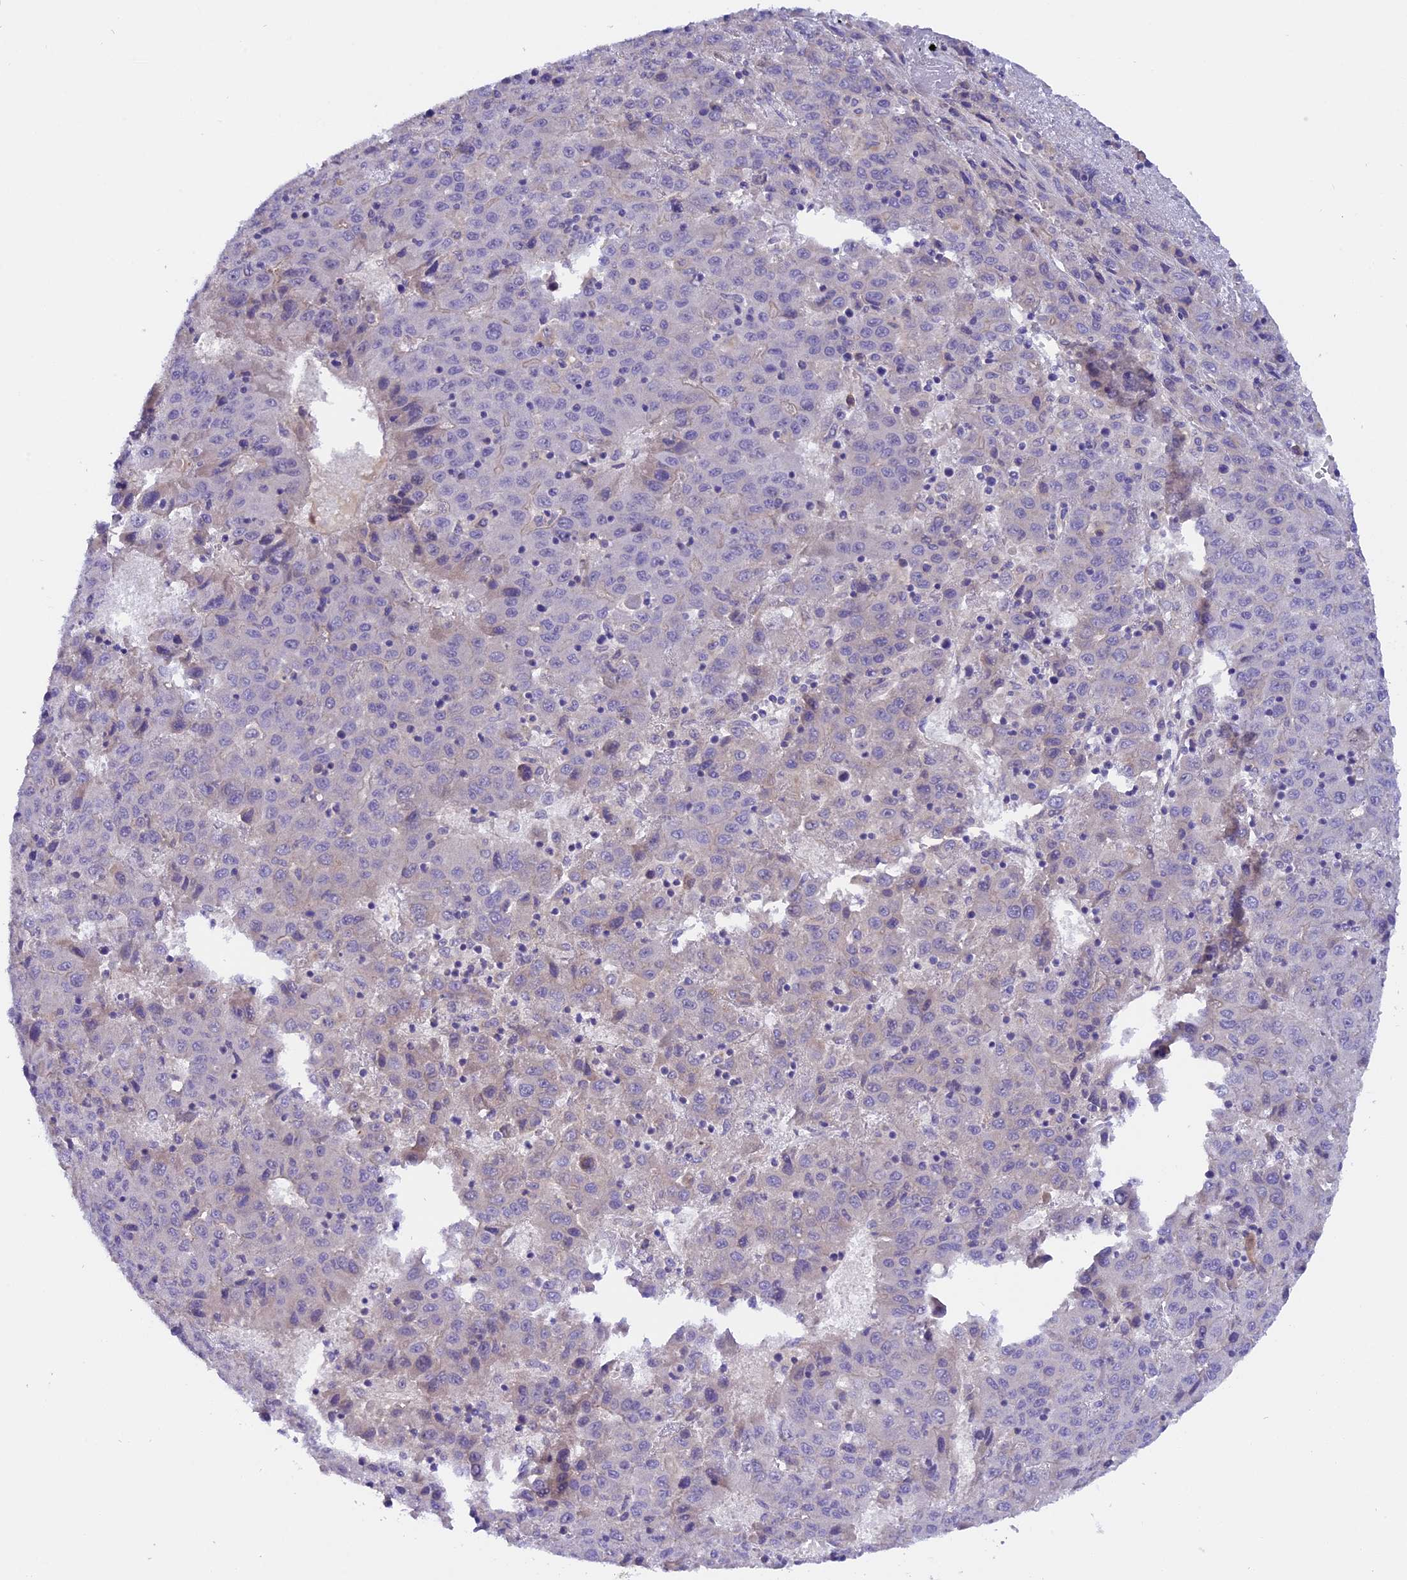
{"staining": {"intensity": "negative", "quantity": "none", "location": "none"}, "tissue": "liver cancer", "cell_type": "Tumor cells", "image_type": "cancer", "snomed": [{"axis": "morphology", "description": "Carcinoma, Hepatocellular, NOS"}, {"axis": "topography", "description": "Liver"}], "caption": "Immunohistochemistry micrograph of neoplastic tissue: human hepatocellular carcinoma (liver) stained with DAB displays no significant protein staining in tumor cells.", "gene": "CCDC32", "patient": {"sex": "female", "age": 53}}